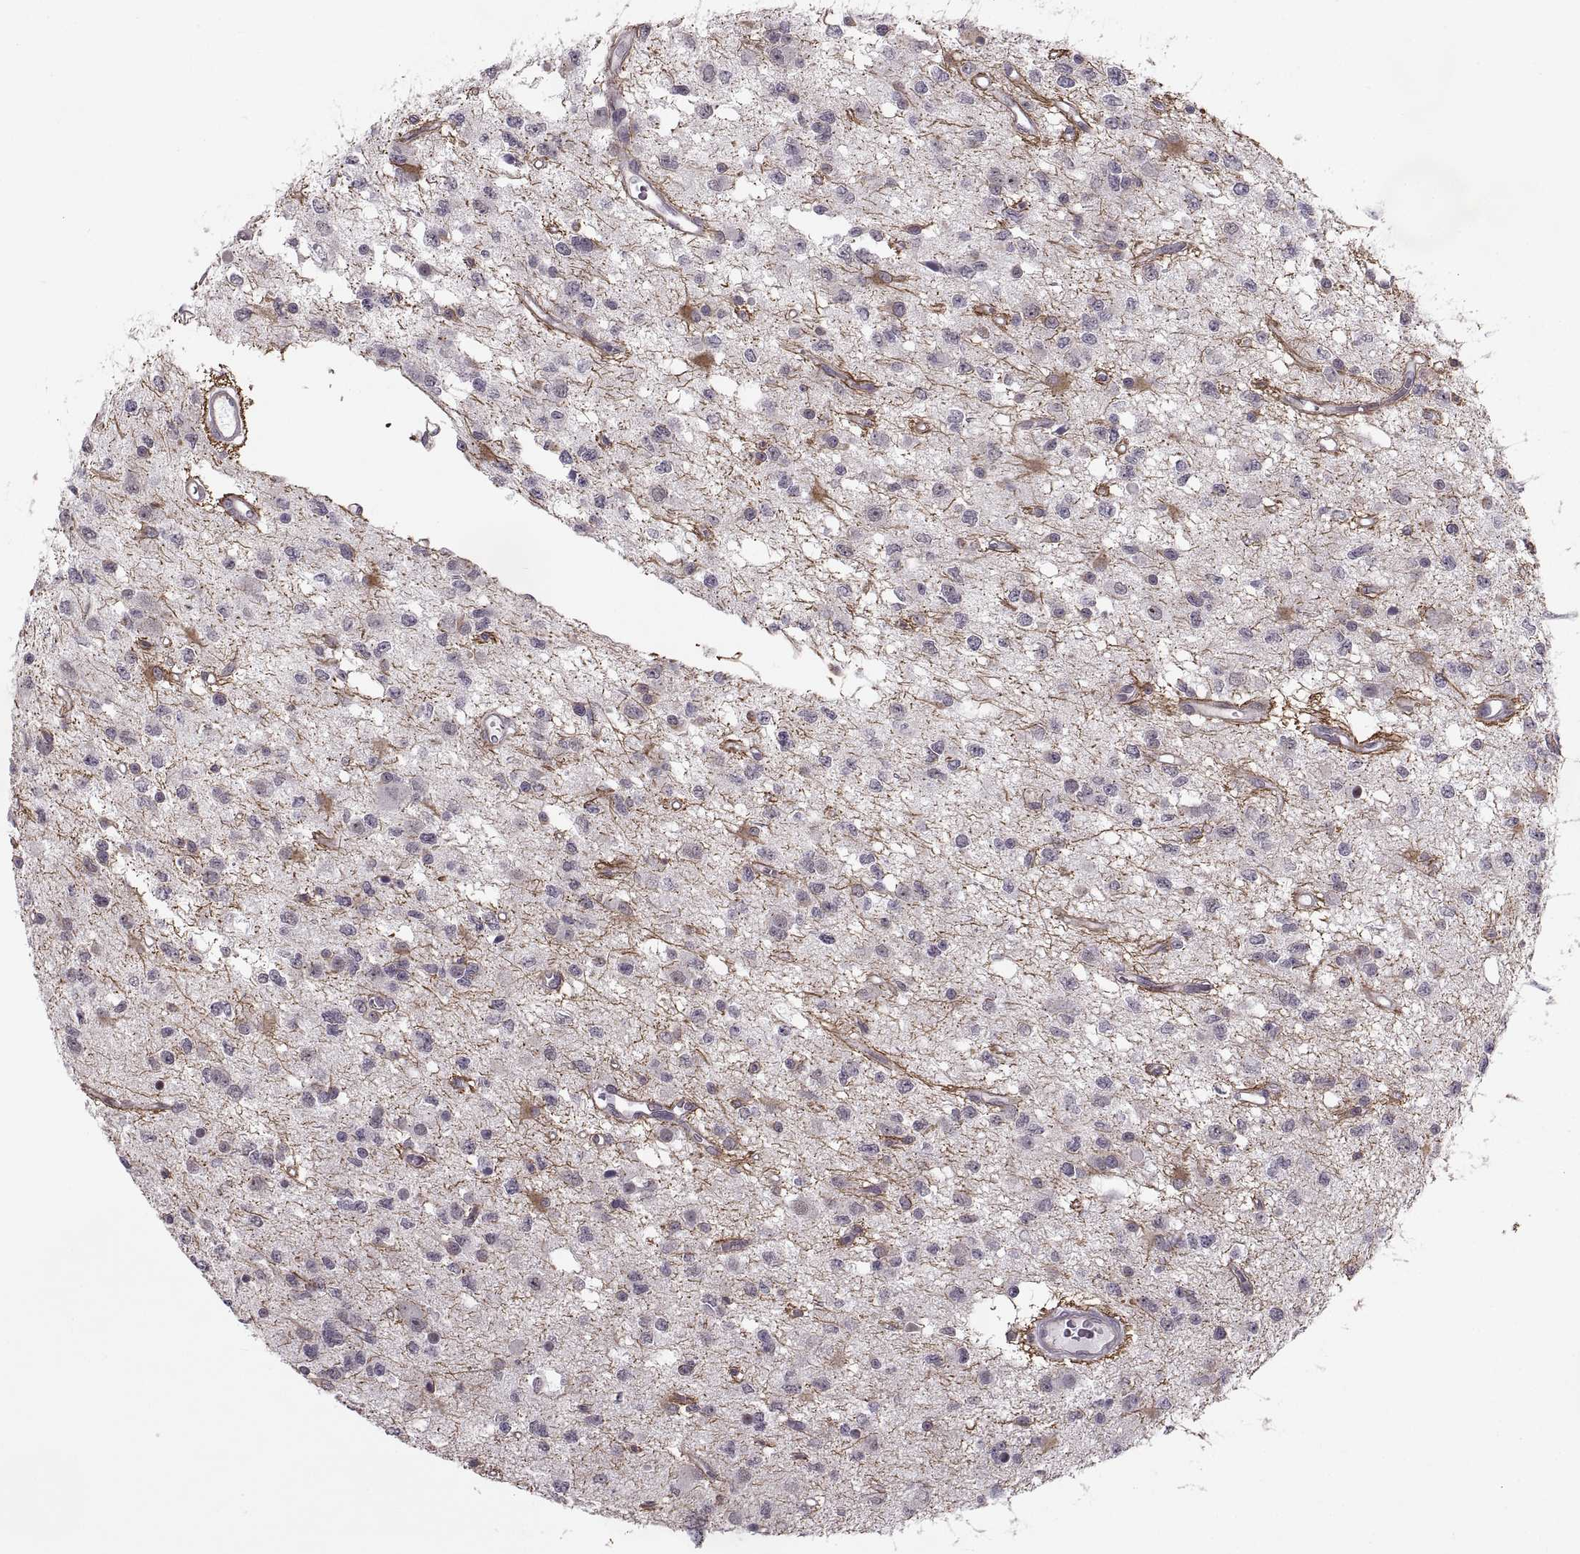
{"staining": {"intensity": "negative", "quantity": "none", "location": "none"}, "tissue": "glioma", "cell_type": "Tumor cells", "image_type": "cancer", "snomed": [{"axis": "morphology", "description": "Glioma, malignant, Low grade"}, {"axis": "topography", "description": "Brain"}], "caption": "This photomicrograph is of glioma stained with IHC to label a protein in brown with the nuclei are counter-stained blue. There is no staining in tumor cells. (DAB (3,3'-diaminobenzidine) immunohistochemistry (IHC) with hematoxylin counter stain).", "gene": "LUZP2", "patient": {"sex": "female", "age": 45}}